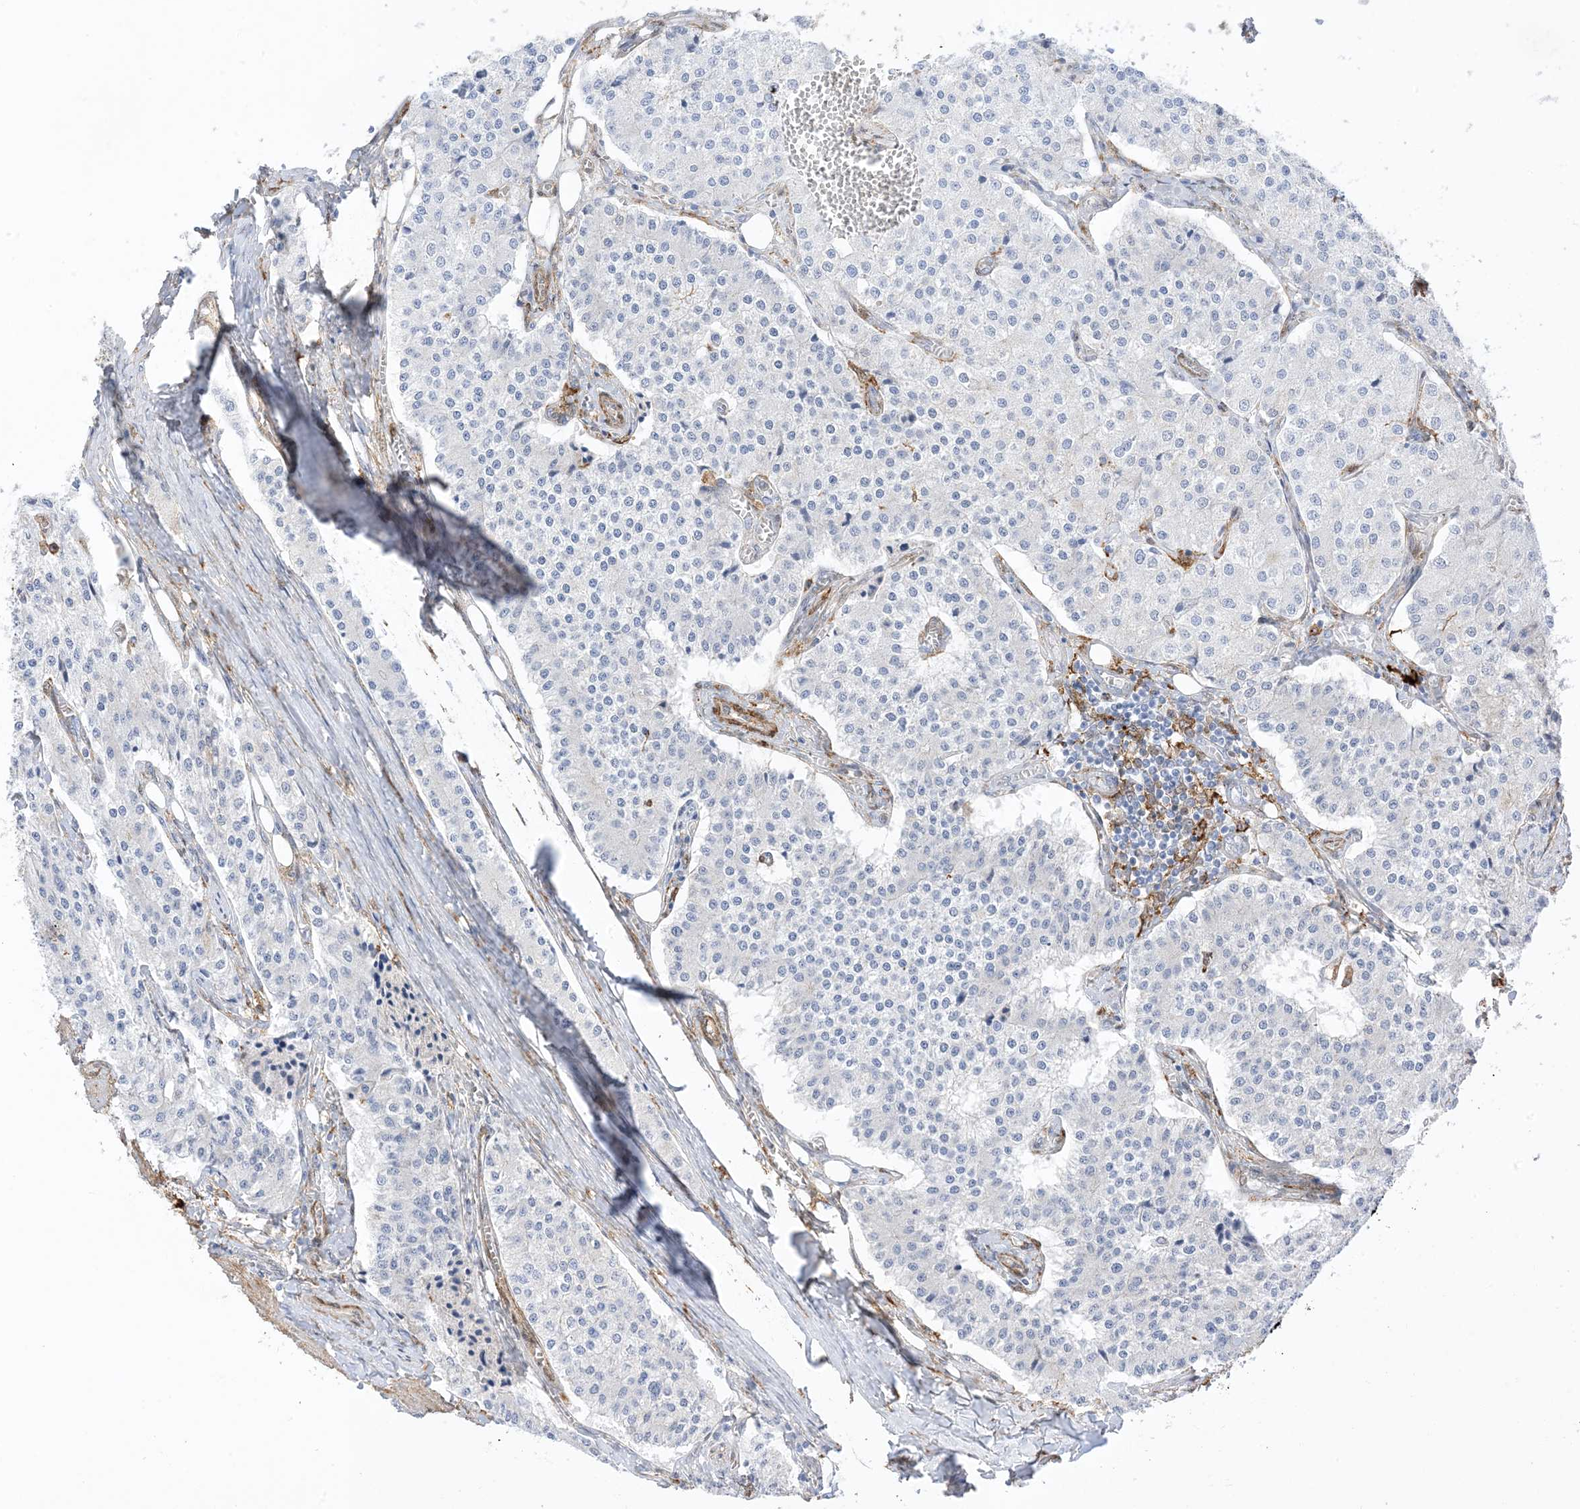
{"staining": {"intensity": "negative", "quantity": "none", "location": "none"}, "tissue": "carcinoid", "cell_type": "Tumor cells", "image_type": "cancer", "snomed": [{"axis": "morphology", "description": "Carcinoid, malignant, NOS"}, {"axis": "topography", "description": "Colon"}], "caption": "Immunohistochemistry of human malignant carcinoid exhibits no staining in tumor cells.", "gene": "GSN", "patient": {"sex": "female", "age": 52}}